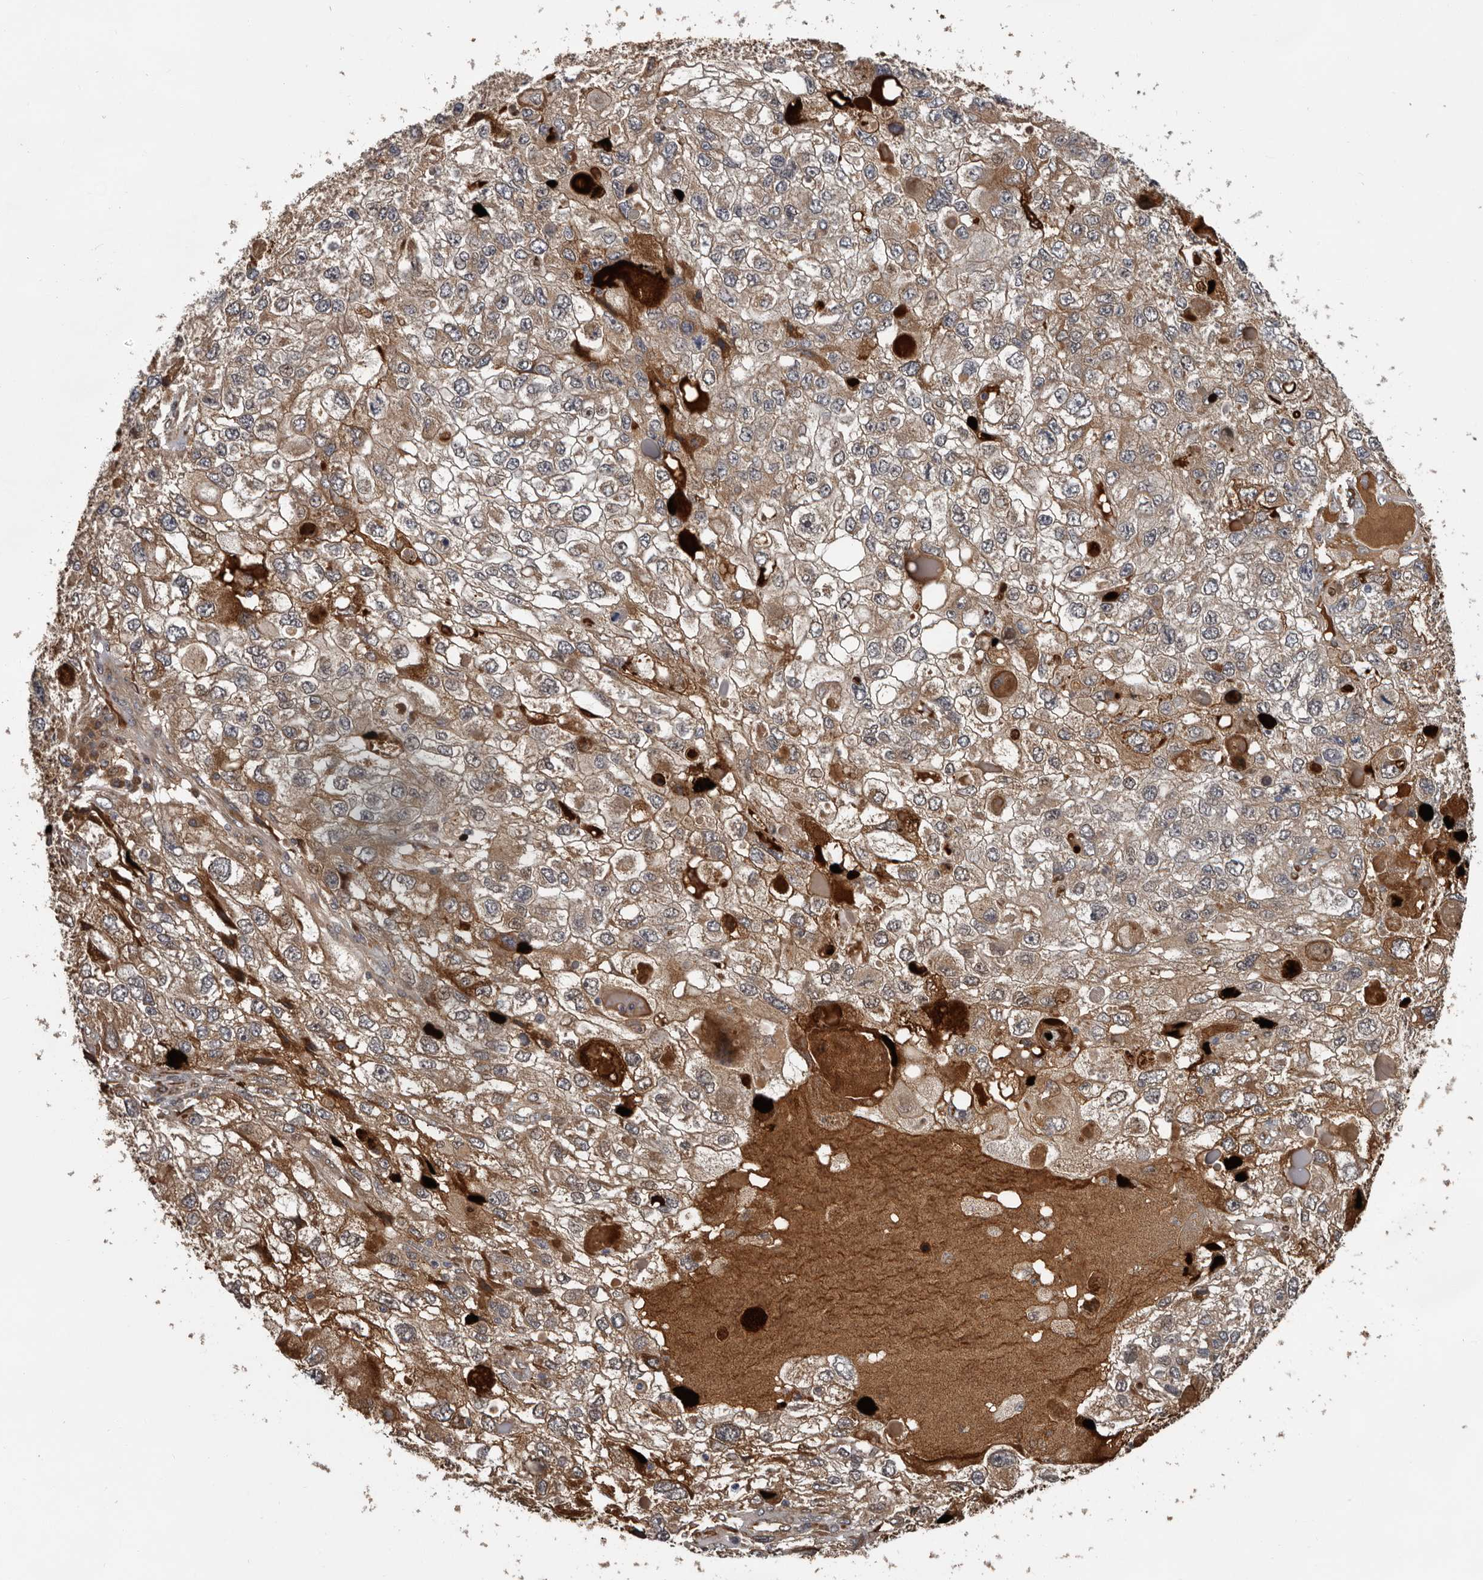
{"staining": {"intensity": "moderate", "quantity": ">75%", "location": "cytoplasmic/membranous"}, "tissue": "endometrial cancer", "cell_type": "Tumor cells", "image_type": "cancer", "snomed": [{"axis": "morphology", "description": "Adenocarcinoma, NOS"}, {"axis": "topography", "description": "Endometrium"}], "caption": "Immunohistochemical staining of human endometrial cancer demonstrates medium levels of moderate cytoplasmic/membranous positivity in approximately >75% of tumor cells. (Stains: DAB (3,3'-diaminobenzidine) in brown, nuclei in blue, Microscopy: brightfield microscopy at high magnification).", "gene": "MTF1", "patient": {"sex": "female", "age": 49}}